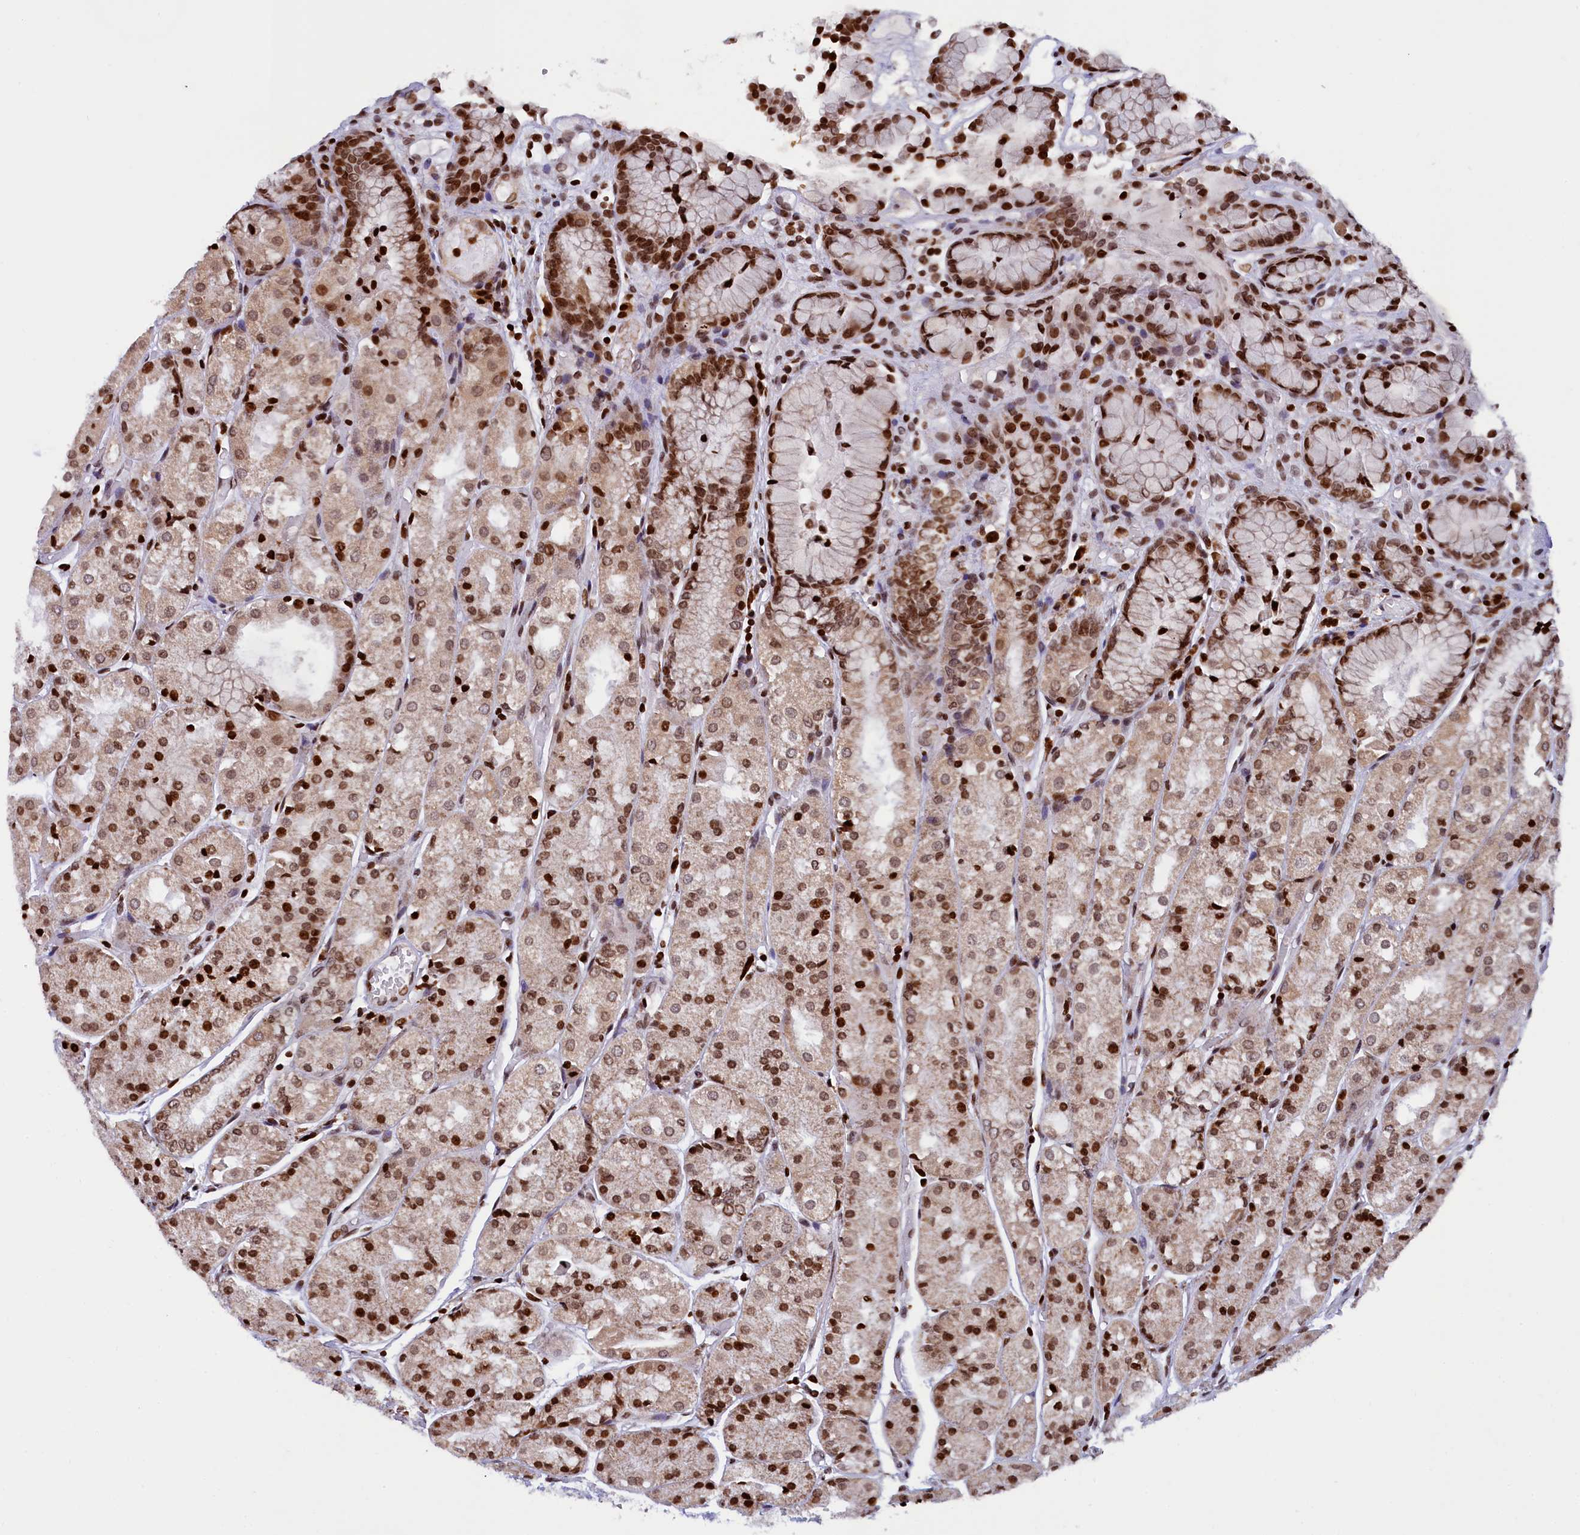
{"staining": {"intensity": "strong", "quantity": "25%-75%", "location": "nuclear"}, "tissue": "stomach", "cell_type": "Glandular cells", "image_type": "normal", "snomed": [{"axis": "morphology", "description": "Normal tissue, NOS"}, {"axis": "topography", "description": "Stomach, upper"}], "caption": "Benign stomach demonstrates strong nuclear staining in about 25%-75% of glandular cells, visualized by immunohistochemistry. (Stains: DAB (3,3'-diaminobenzidine) in brown, nuclei in blue, Microscopy: brightfield microscopy at high magnification).", "gene": "TIMM29", "patient": {"sex": "male", "age": 72}}